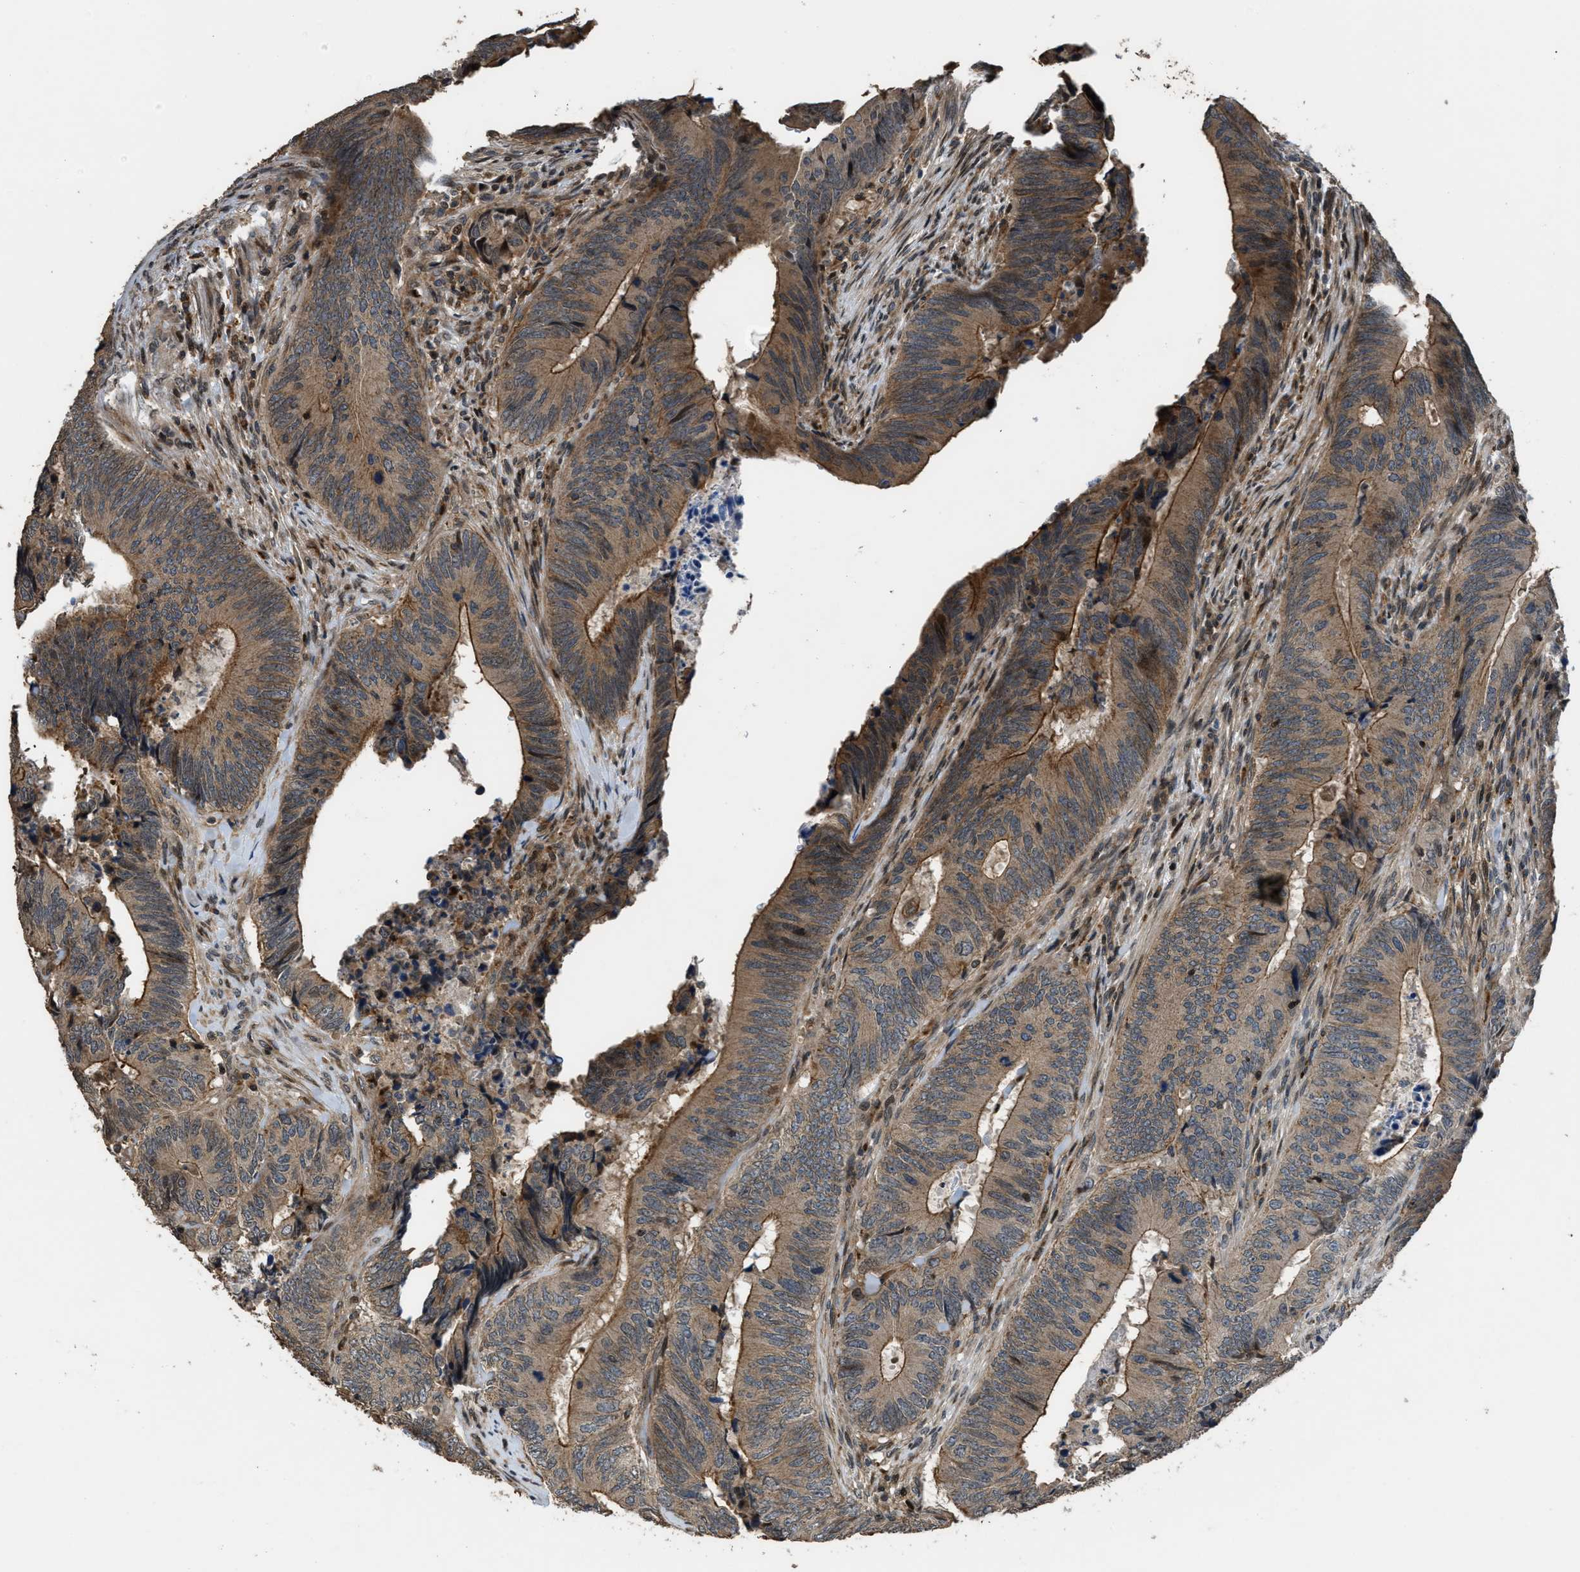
{"staining": {"intensity": "moderate", "quantity": ">75%", "location": "cytoplasmic/membranous"}, "tissue": "colorectal cancer", "cell_type": "Tumor cells", "image_type": "cancer", "snomed": [{"axis": "morphology", "description": "Normal tissue, NOS"}, {"axis": "morphology", "description": "Adenocarcinoma, NOS"}, {"axis": "topography", "description": "Colon"}], "caption": "Colorectal cancer stained with DAB (3,3'-diaminobenzidine) immunohistochemistry reveals medium levels of moderate cytoplasmic/membranous expression in approximately >75% of tumor cells.", "gene": "CTBS", "patient": {"sex": "male", "age": 56}}